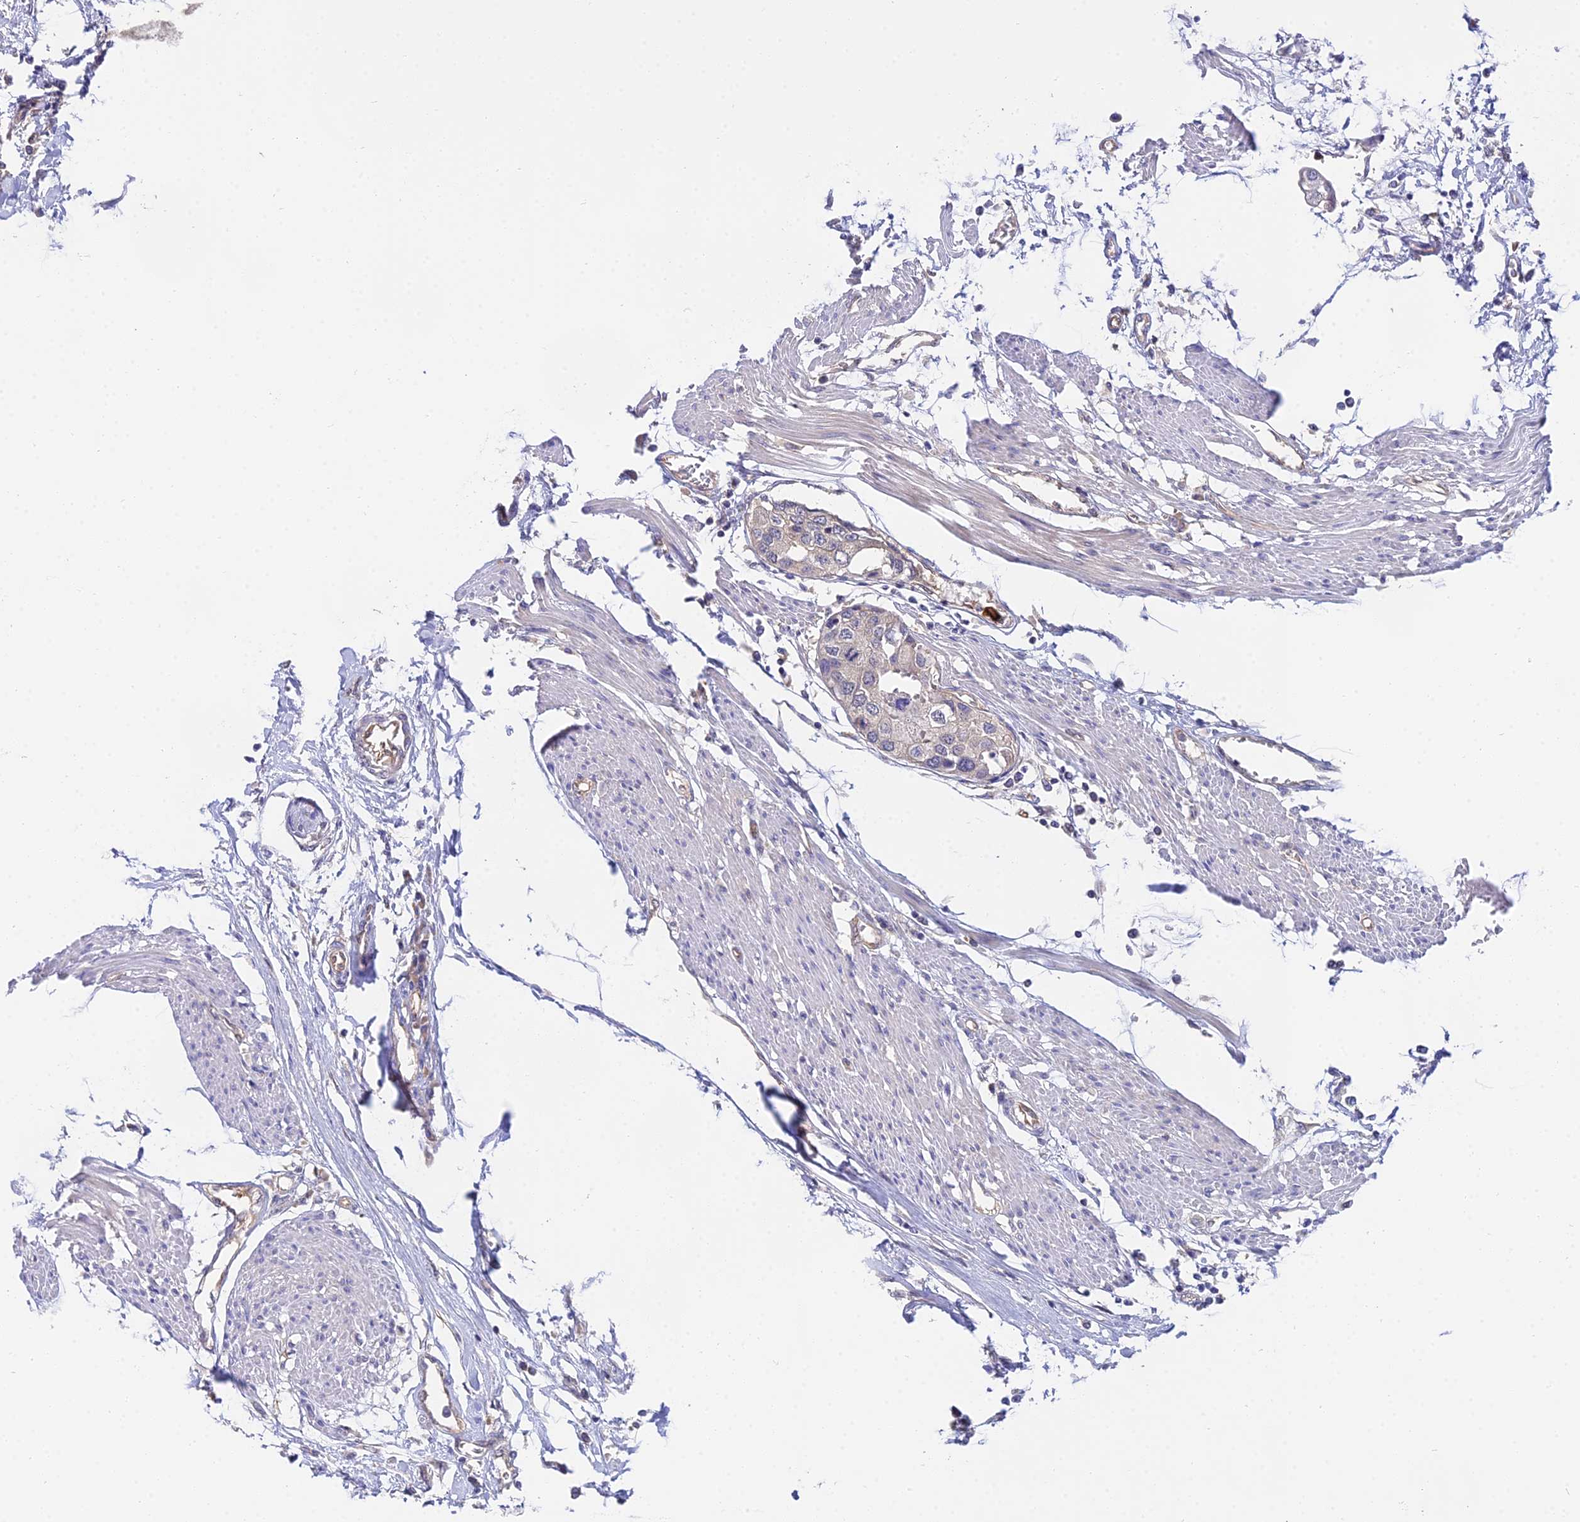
{"staining": {"intensity": "negative", "quantity": "none", "location": "none"}, "tissue": "urothelial cancer", "cell_type": "Tumor cells", "image_type": "cancer", "snomed": [{"axis": "morphology", "description": "Urothelial carcinoma, High grade"}, {"axis": "topography", "description": "Urinary bladder"}], "caption": "This is an immunohistochemistry micrograph of urothelial cancer. There is no staining in tumor cells.", "gene": "PPP2R2C", "patient": {"sex": "male", "age": 64}}